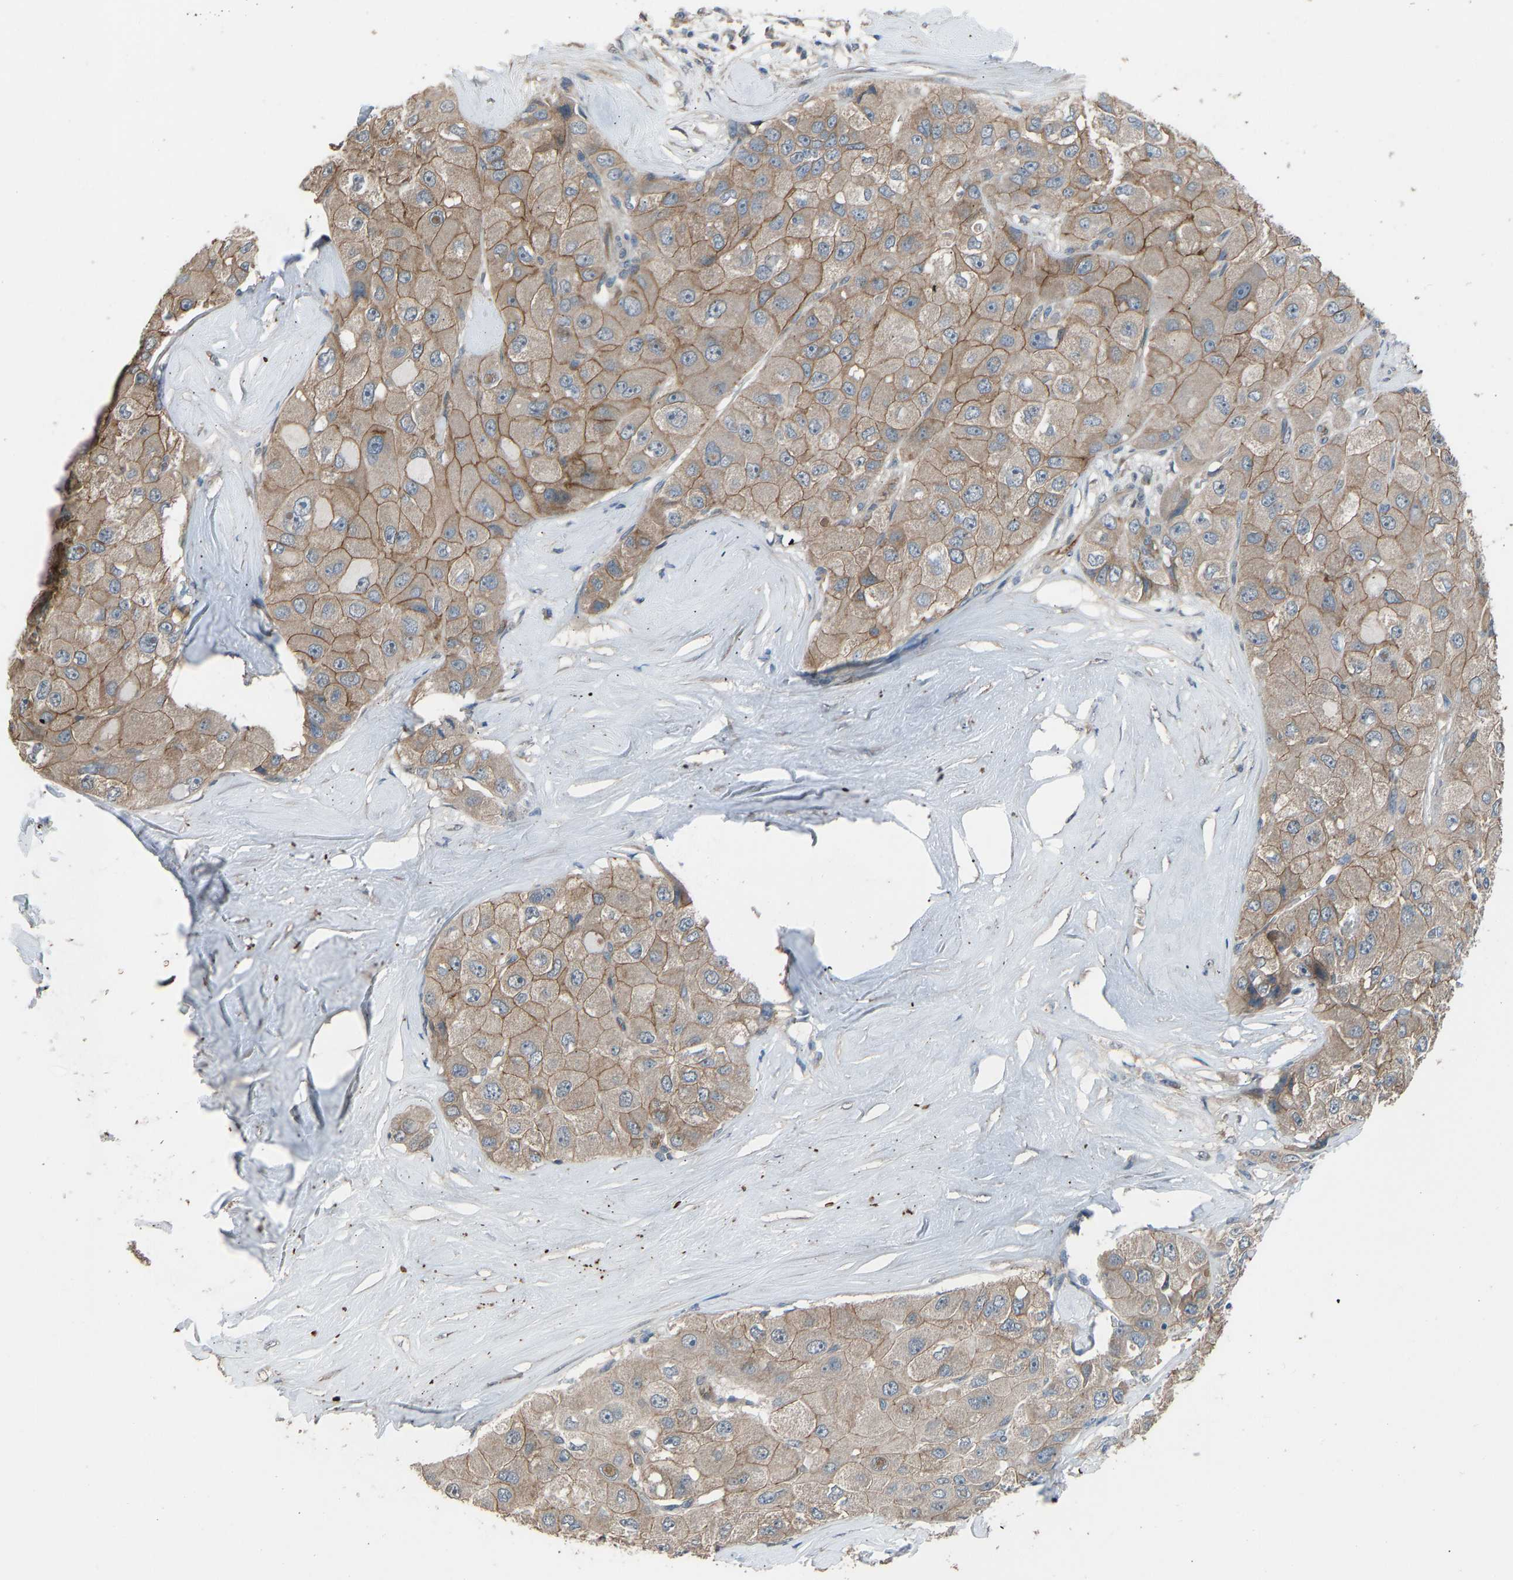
{"staining": {"intensity": "moderate", "quantity": ">75%", "location": "cytoplasmic/membranous"}, "tissue": "liver cancer", "cell_type": "Tumor cells", "image_type": "cancer", "snomed": [{"axis": "morphology", "description": "Carcinoma, Hepatocellular, NOS"}, {"axis": "topography", "description": "Liver"}], "caption": "Immunohistochemistry image of neoplastic tissue: human liver cancer stained using immunohistochemistry (IHC) exhibits medium levels of moderate protein expression localized specifically in the cytoplasmic/membranous of tumor cells, appearing as a cytoplasmic/membranous brown color.", "gene": "SLC43A1", "patient": {"sex": "male", "age": 80}}